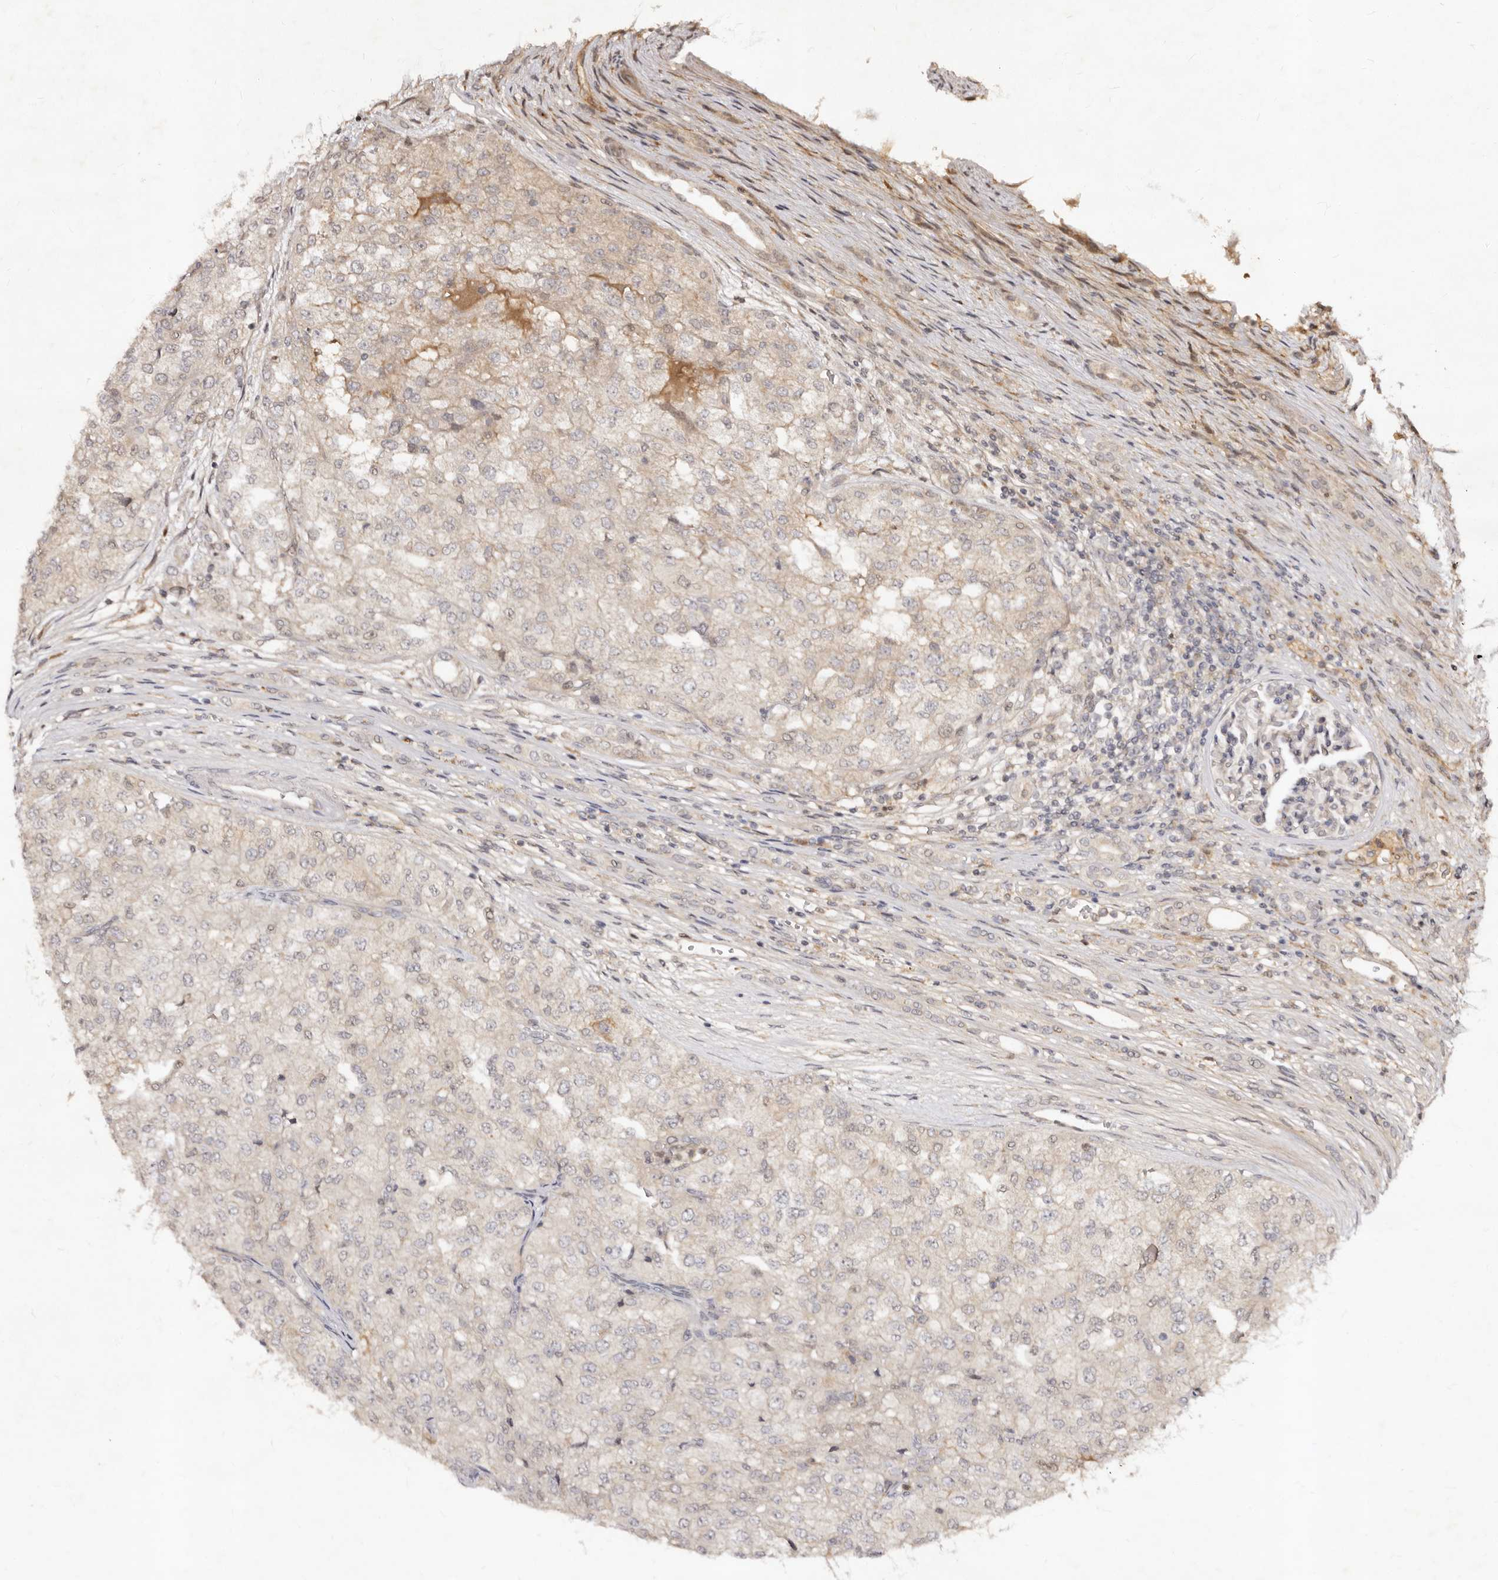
{"staining": {"intensity": "weak", "quantity": "<25%", "location": "cytoplasmic/membranous"}, "tissue": "renal cancer", "cell_type": "Tumor cells", "image_type": "cancer", "snomed": [{"axis": "morphology", "description": "Adenocarcinoma, NOS"}, {"axis": "topography", "description": "Kidney"}], "caption": "IHC photomicrograph of human renal cancer (adenocarcinoma) stained for a protein (brown), which reveals no expression in tumor cells.", "gene": "LCORL", "patient": {"sex": "female", "age": 54}}